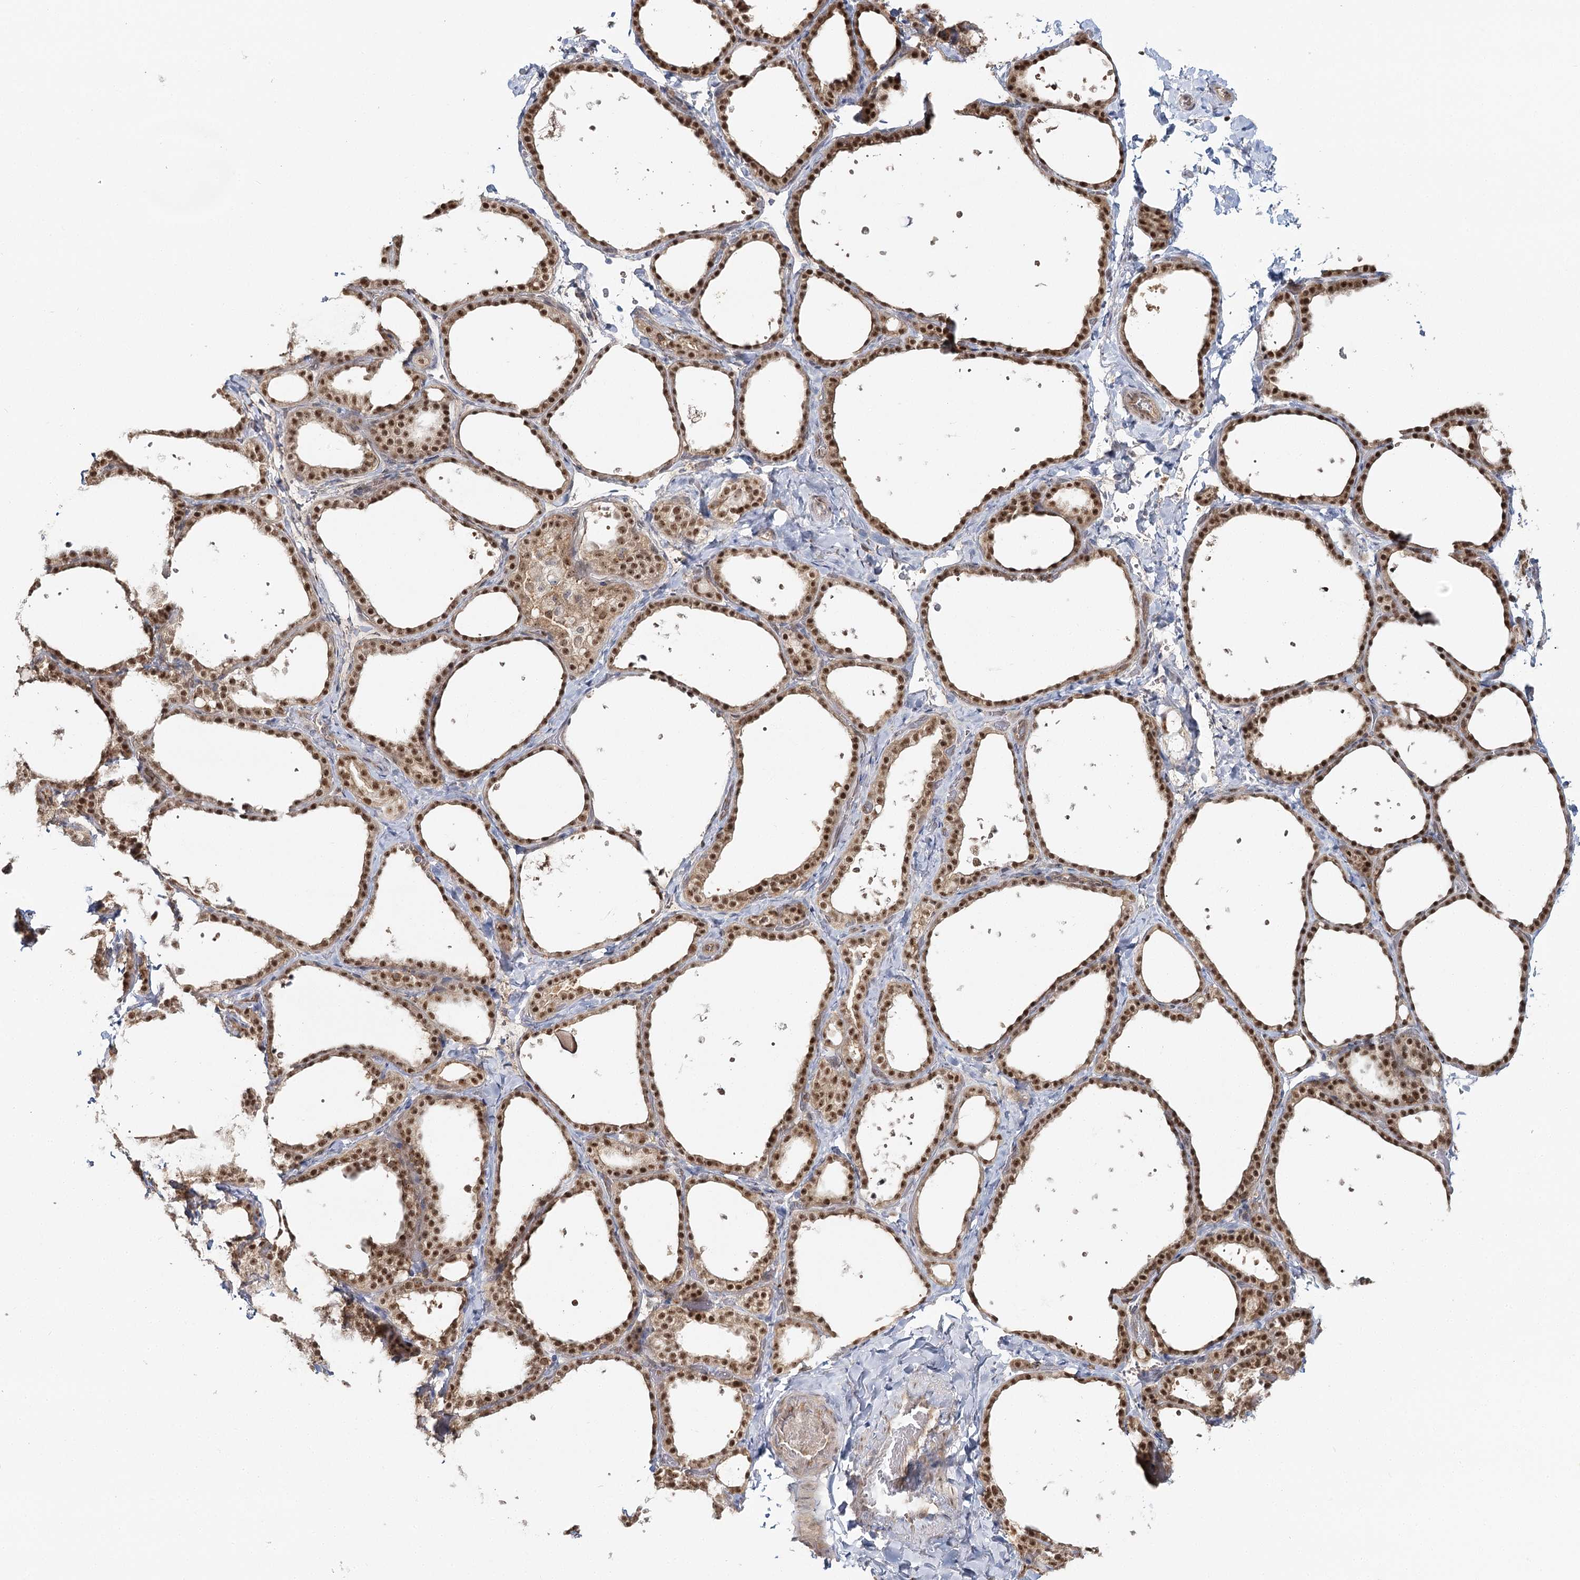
{"staining": {"intensity": "moderate", "quantity": ">75%", "location": "cytoplasmic/membranous,nuclear"}, "tissue": "thyroid gland", "cell_type": "Glandular cells", "image_type": "normal", "snomed": [{"axis": "morphology", "description": "Normal tissue, NOS"}, {"axis": "topography", "description": "Thyroid gland"}], "caption": "Brown immunohistochemical staining in unremarkable thyroid gland shows moderate cytoplasmic/membranous,nuclear expression in approximately >75% of glandular cells. The protein is stained brown, and the nuclei are stained in blue (DAB IHC with brightfield microscopy, high magnification).", "gene": "FAM120B", "patient": {"sex": "female", "age": 44}}